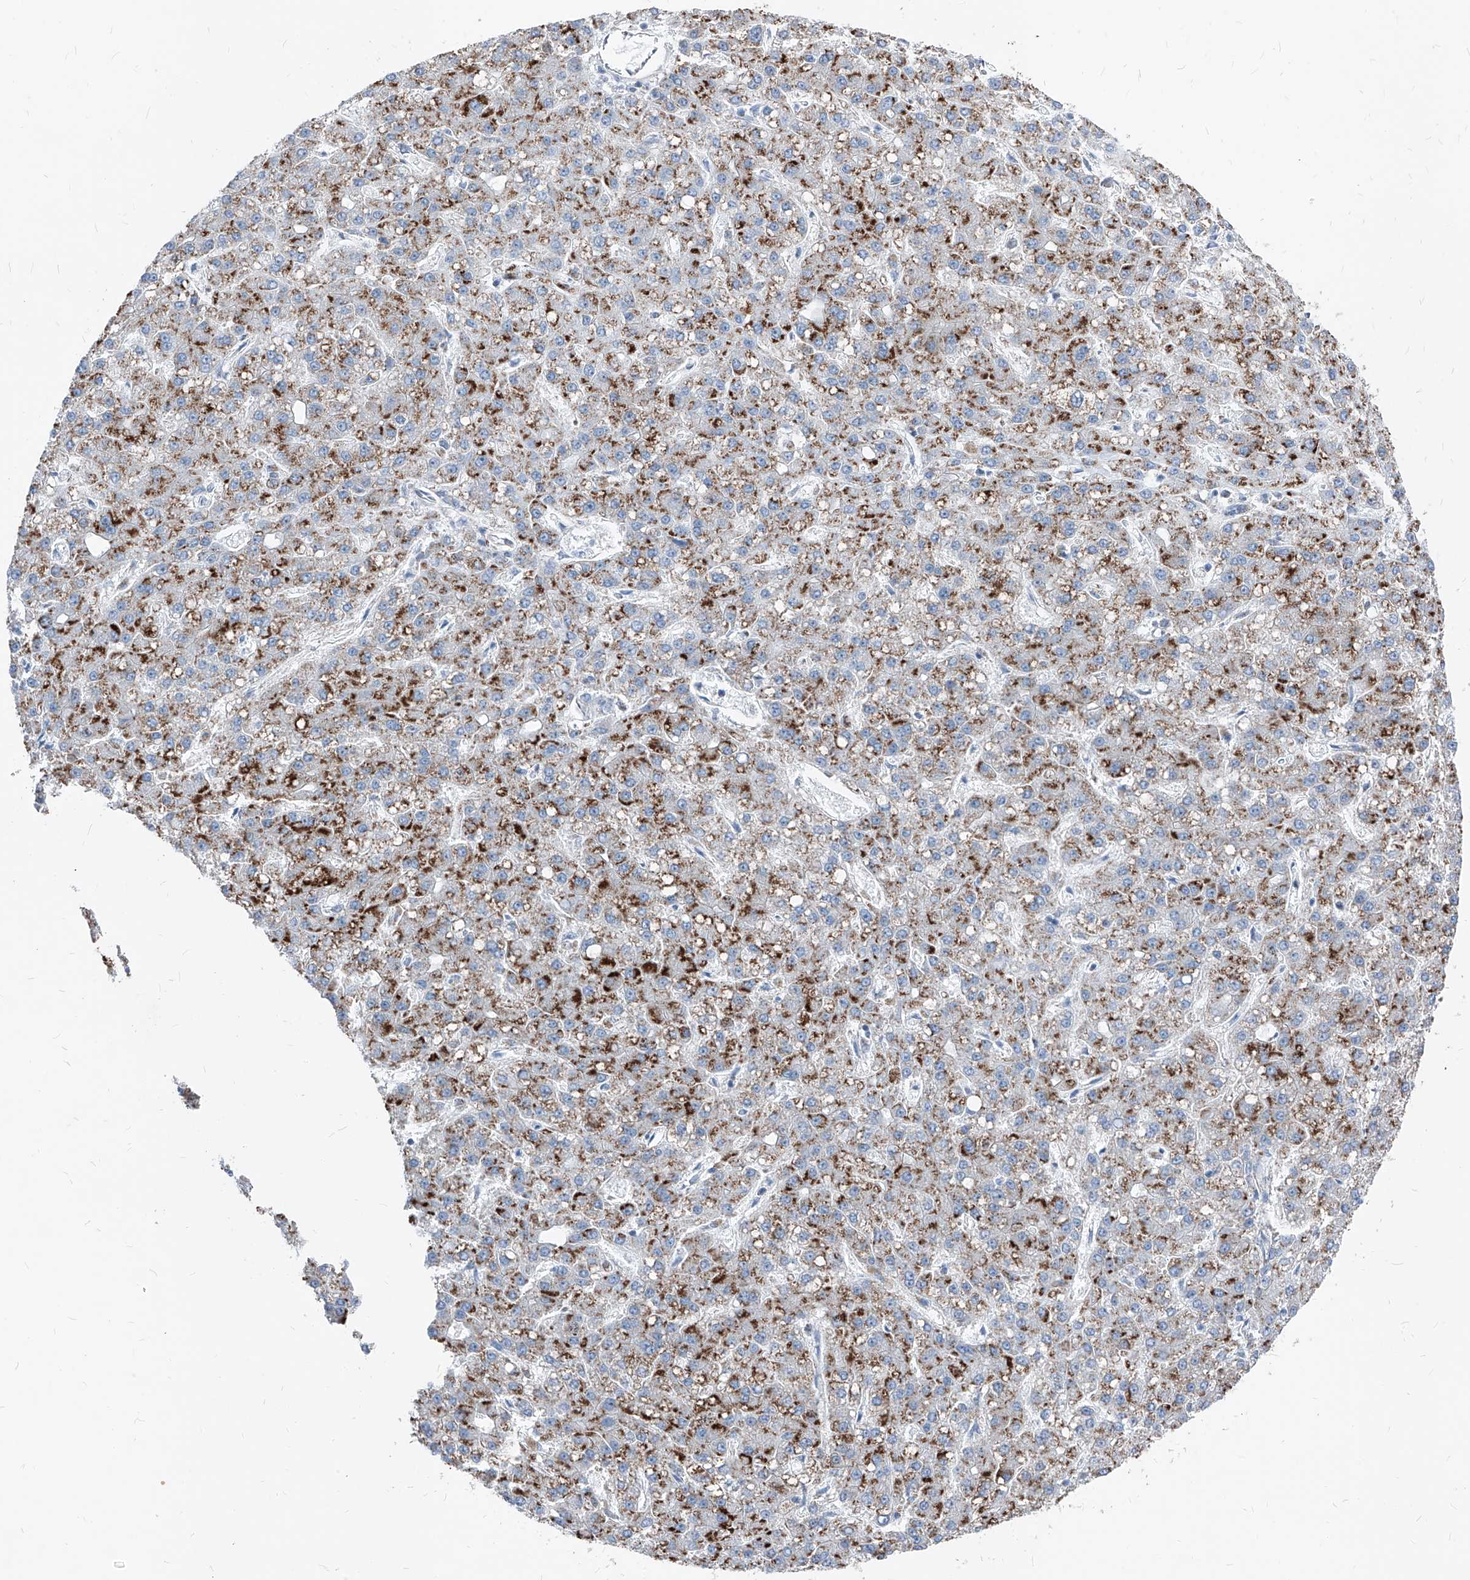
{"staining": {"intensity": "strong", "quantity": ">75%", "location": "cytoplasmic/membranous"}, "tissue": "liver cancer", "cell_type": "Tumor cells", "image_type": "cancer", "snomed": [{"axis": "morphology", "description": "Carcinoma, Hepatocellular, NOS"}, {"axis": "topography", "description": "Liver"}], "caption": "Brown immunohistochemical staining in liver cancer (hepatocellular carcinoma) reveals strong cytoplasmic/membranous positivity in approximately >75% of tumor cells.", "gene": "AGPS", "patient": {"sex": "male", "age": 67}}